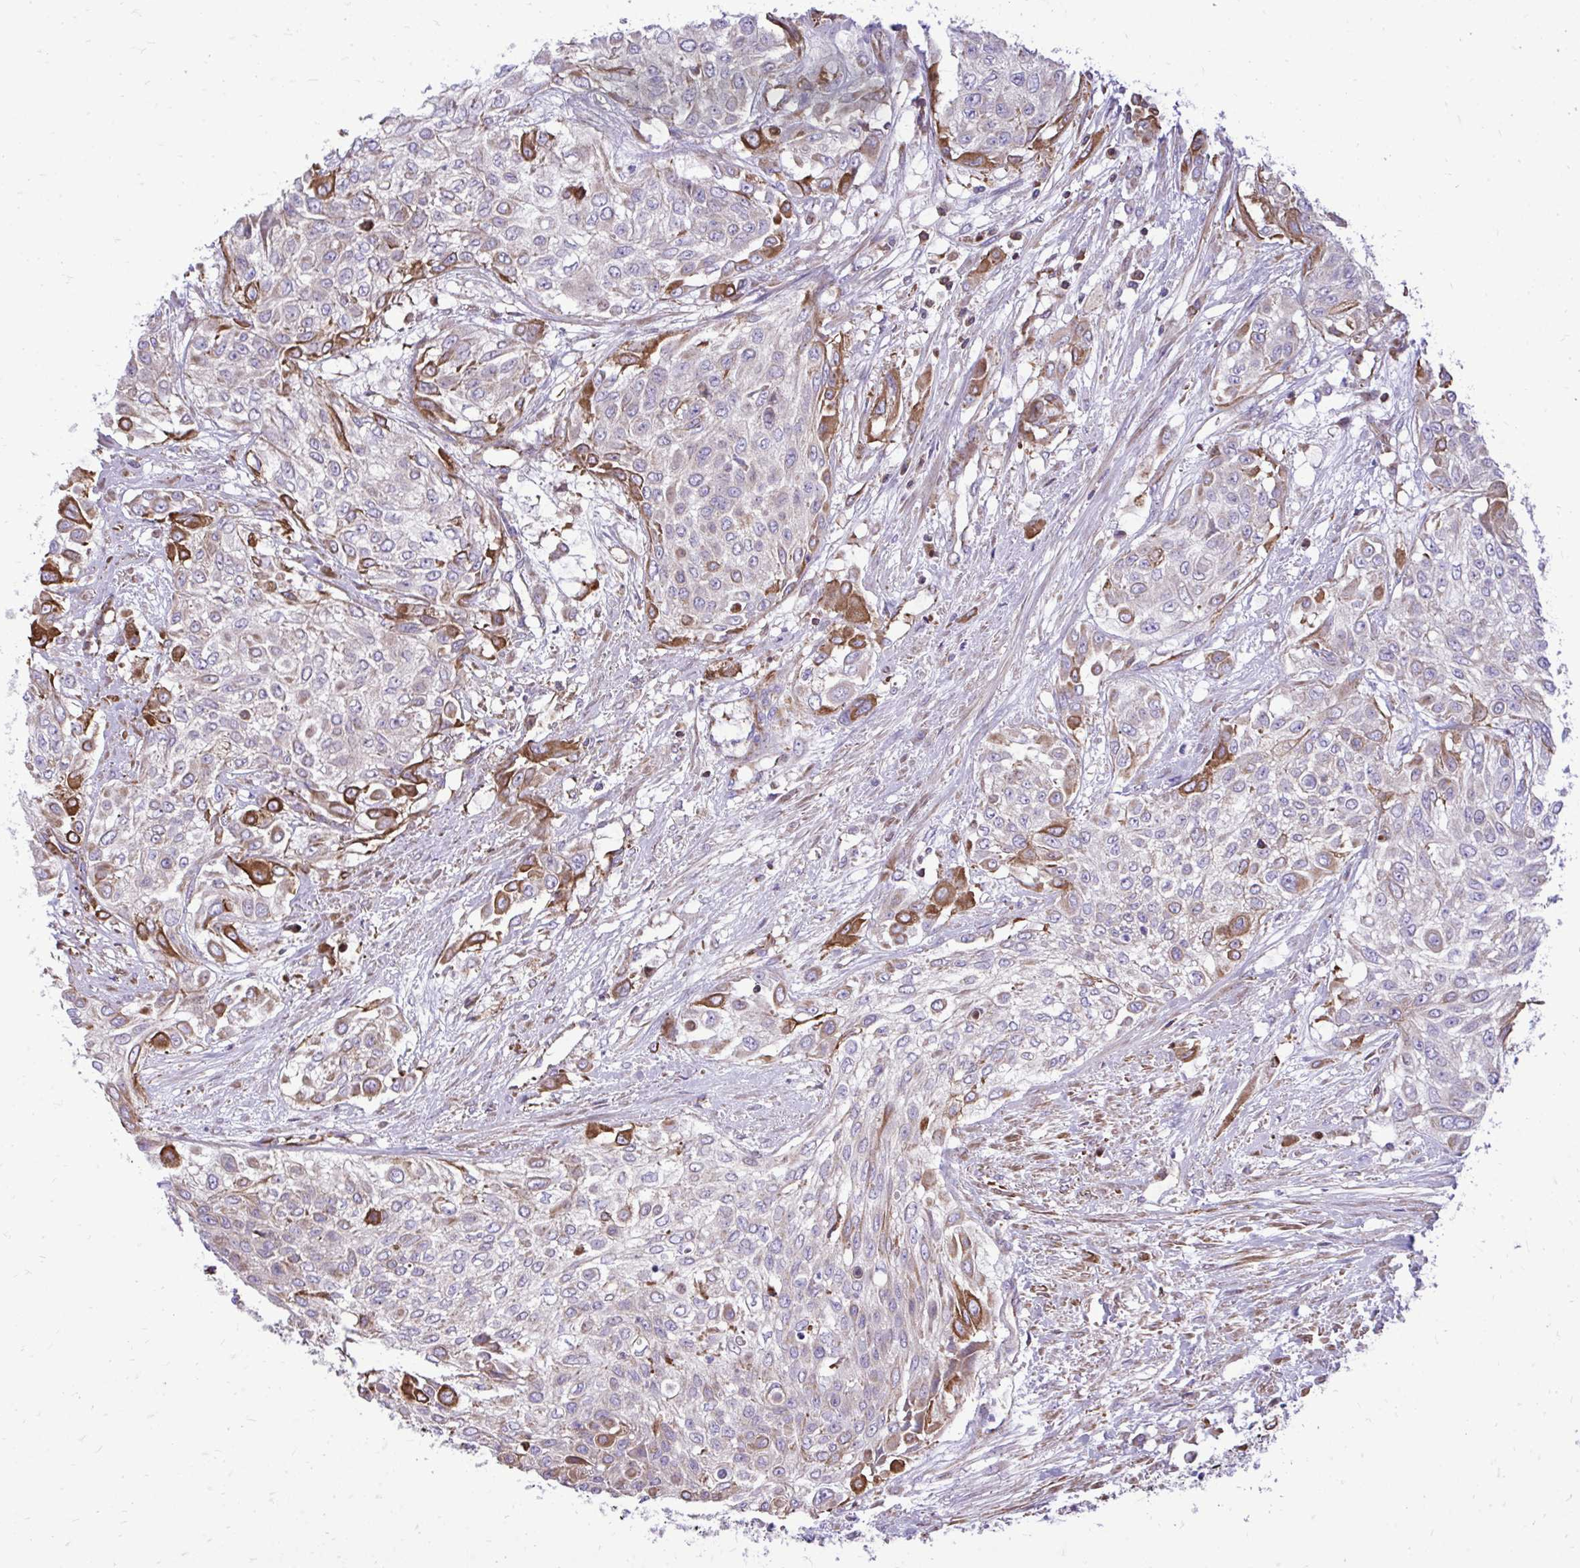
{"staining": {"intensity": "moderate", "quantity": "<25%", "location": "cytoplasmic/membranous"}, "tissue": "urothelial cancer", "cell_type": "Tumor cells", "image_type": "cancer", "snomed": [{"axis": "morphology", "description": "Urothelial carcinoma, High grade"}, {"axis": "topography", "description": "Urinary bladder"}], "caption": "Moderate cytoplasmic/membranous protein positivity is appreciated in about <25% of tumor cells in urothelial cancer.", "gene": "ATP13A2", "patient": {"sex": "male", "age": 57}}